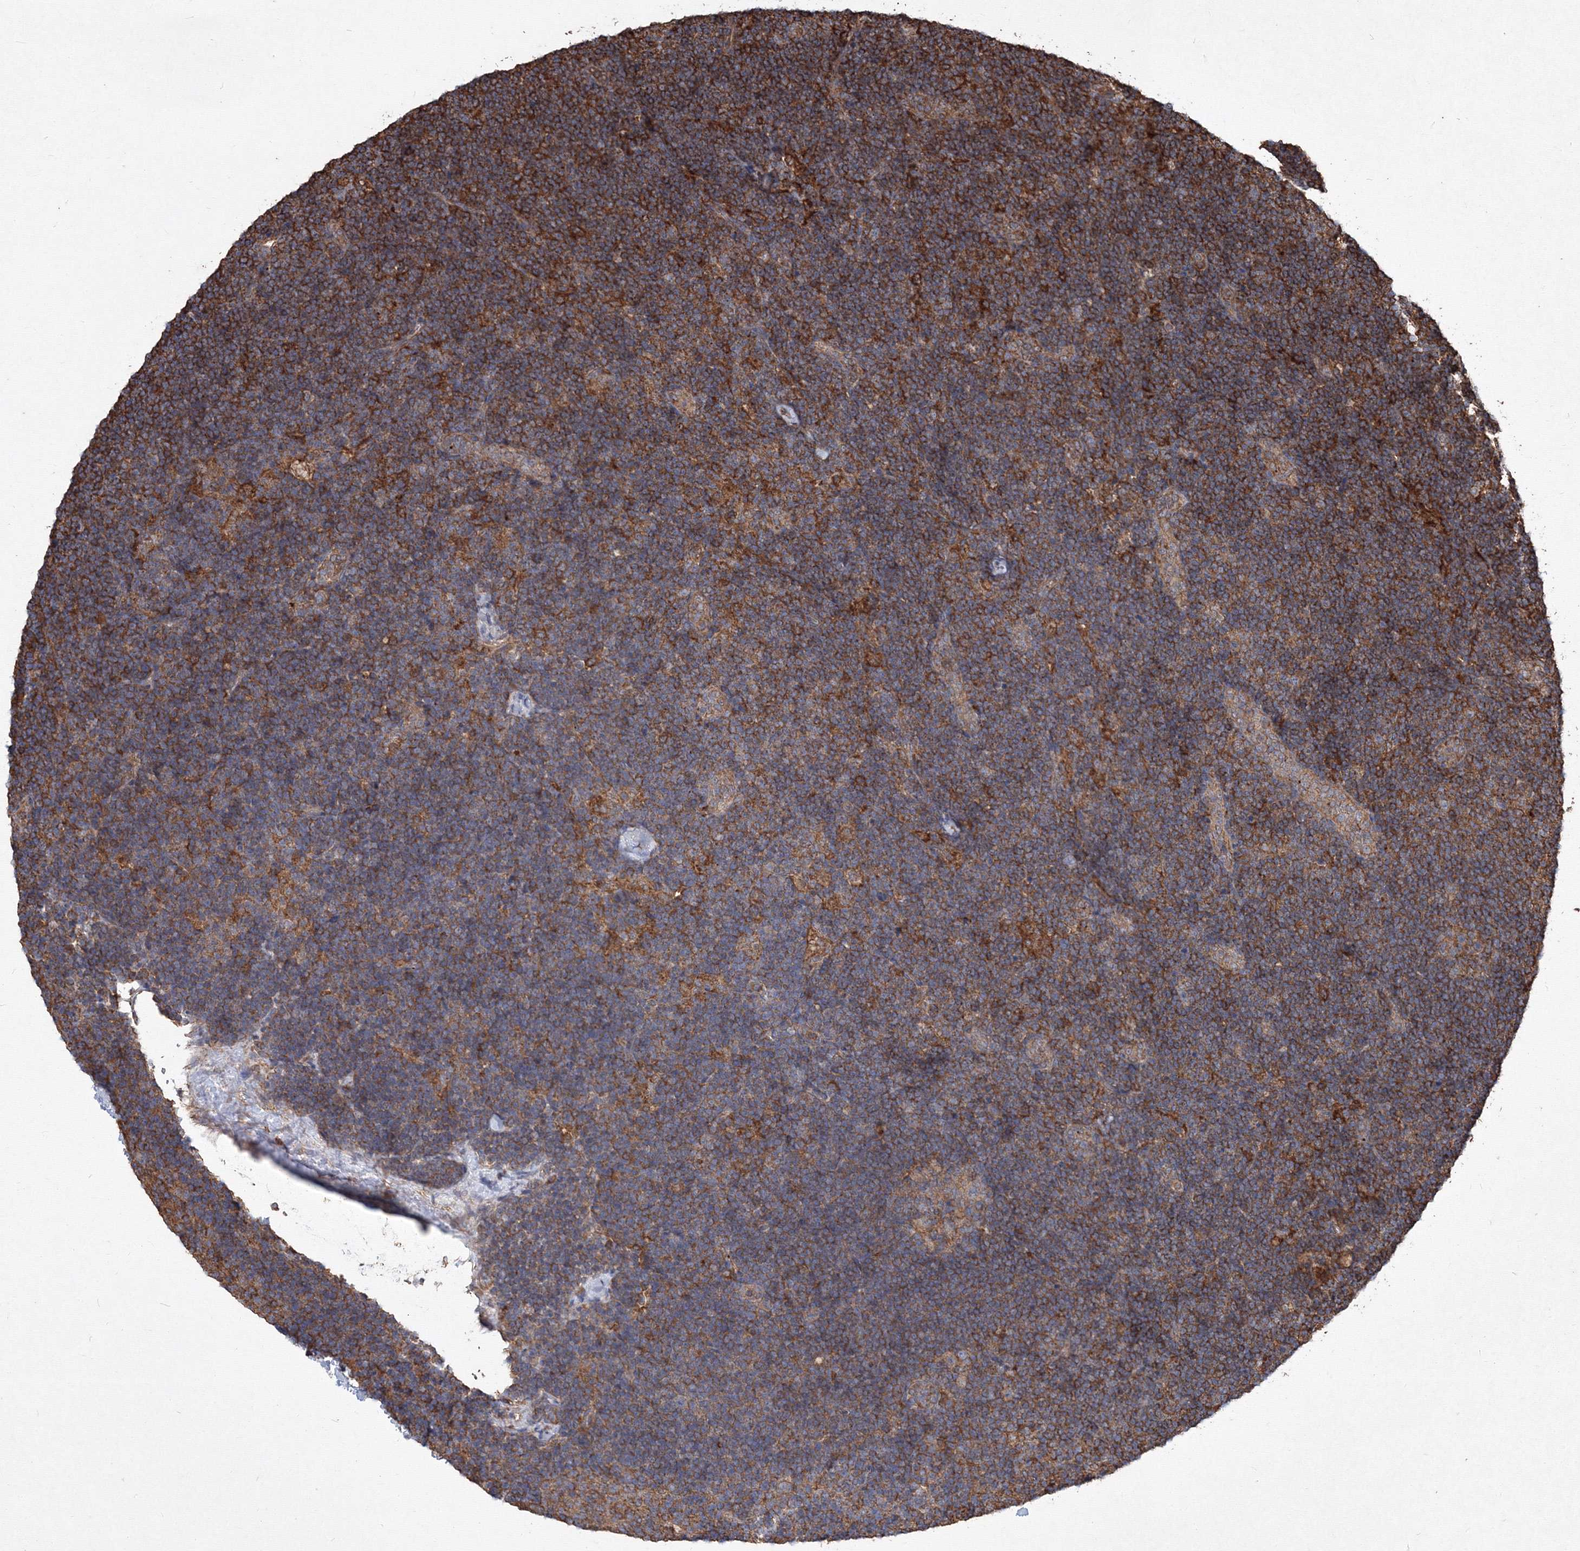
{"staining": {"intensity": "moderate", "quantity": "25%-75%", "location": "cytoplasmic/membranous"}, "tissue": "lymph node", "cell_type": "Germinal center cells", "image_type": "normal", "snomed": [{"axis": "morphology", "description": "Normal tissue, NOS"}, {"axis": "topography", "description": "Lymph node"}], "caption": "This photomicrograph displays unremarkable lymph node stained with IHC to label a protein in brown. The cytoplasmic/membranous of germinal center cells show moderate positivity for the protein. Nuclei are counter-stained blue.", "gene": "TMEM139", "patient": {"sex": "female", "age": 22}}